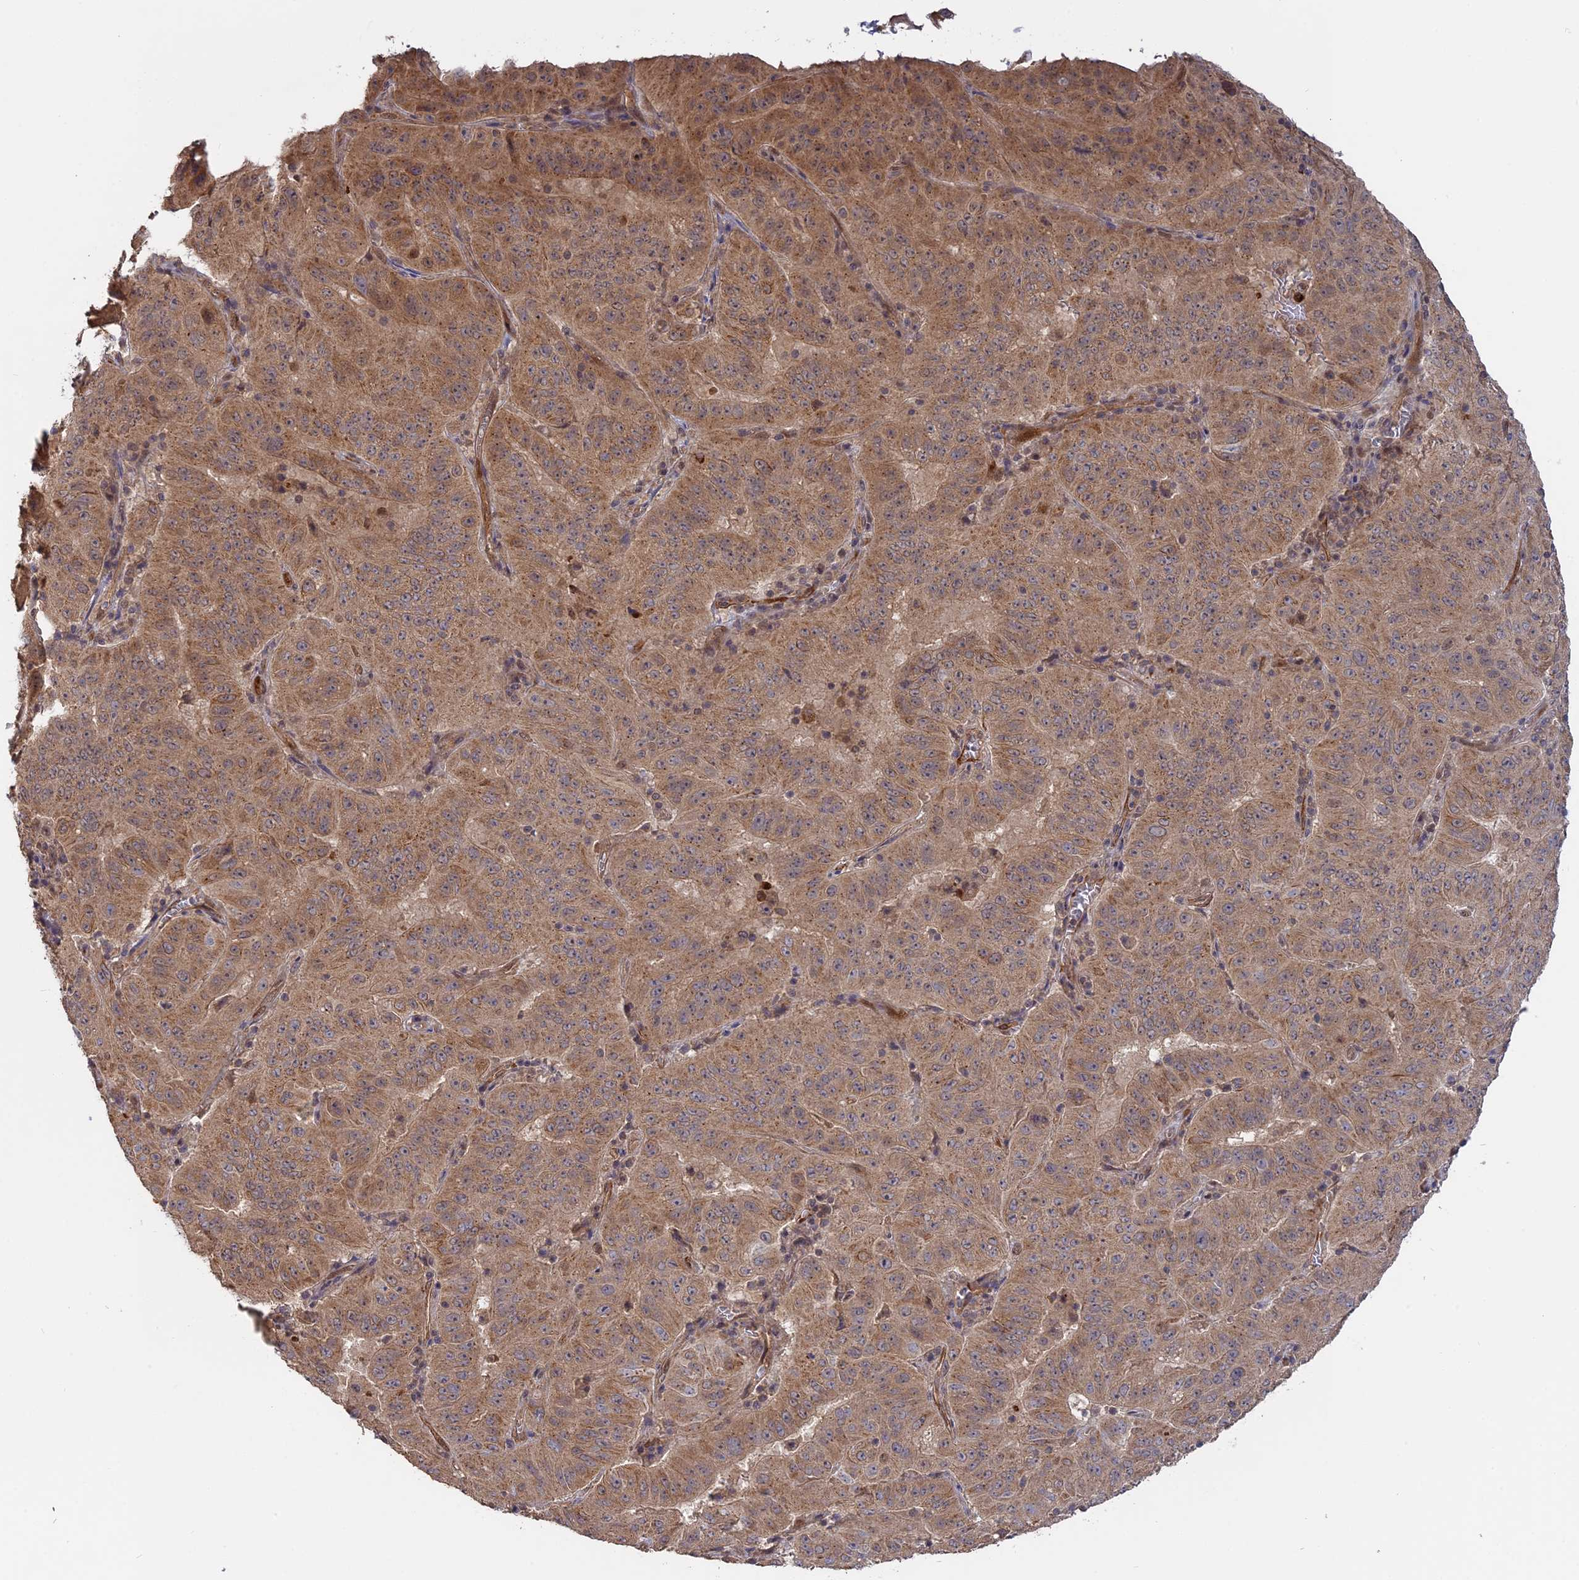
{"staining": {"intensity": "moderate", "quantity": ">75%", "location": "cytoplasmic/membranous"}, "tissue": "pancreatic cancer", "cell_type": "Tumor cells", "image_type": "cancer", "snomed": [{"axis": "morphology", "description": "Adenocarcinoma, NOS"}, {"axis": "topography", "description": "Pancreas"}], "caption": "An IHC image of neoplastic tissue is shown. Protein staining in brown labels moderate cytoplasmic/membranous positivity in pancreatic cancer (adenocarcinoma) within tumor cells.", "gene": "PKIG", "patient": {"sex": "male", "age": 63}}